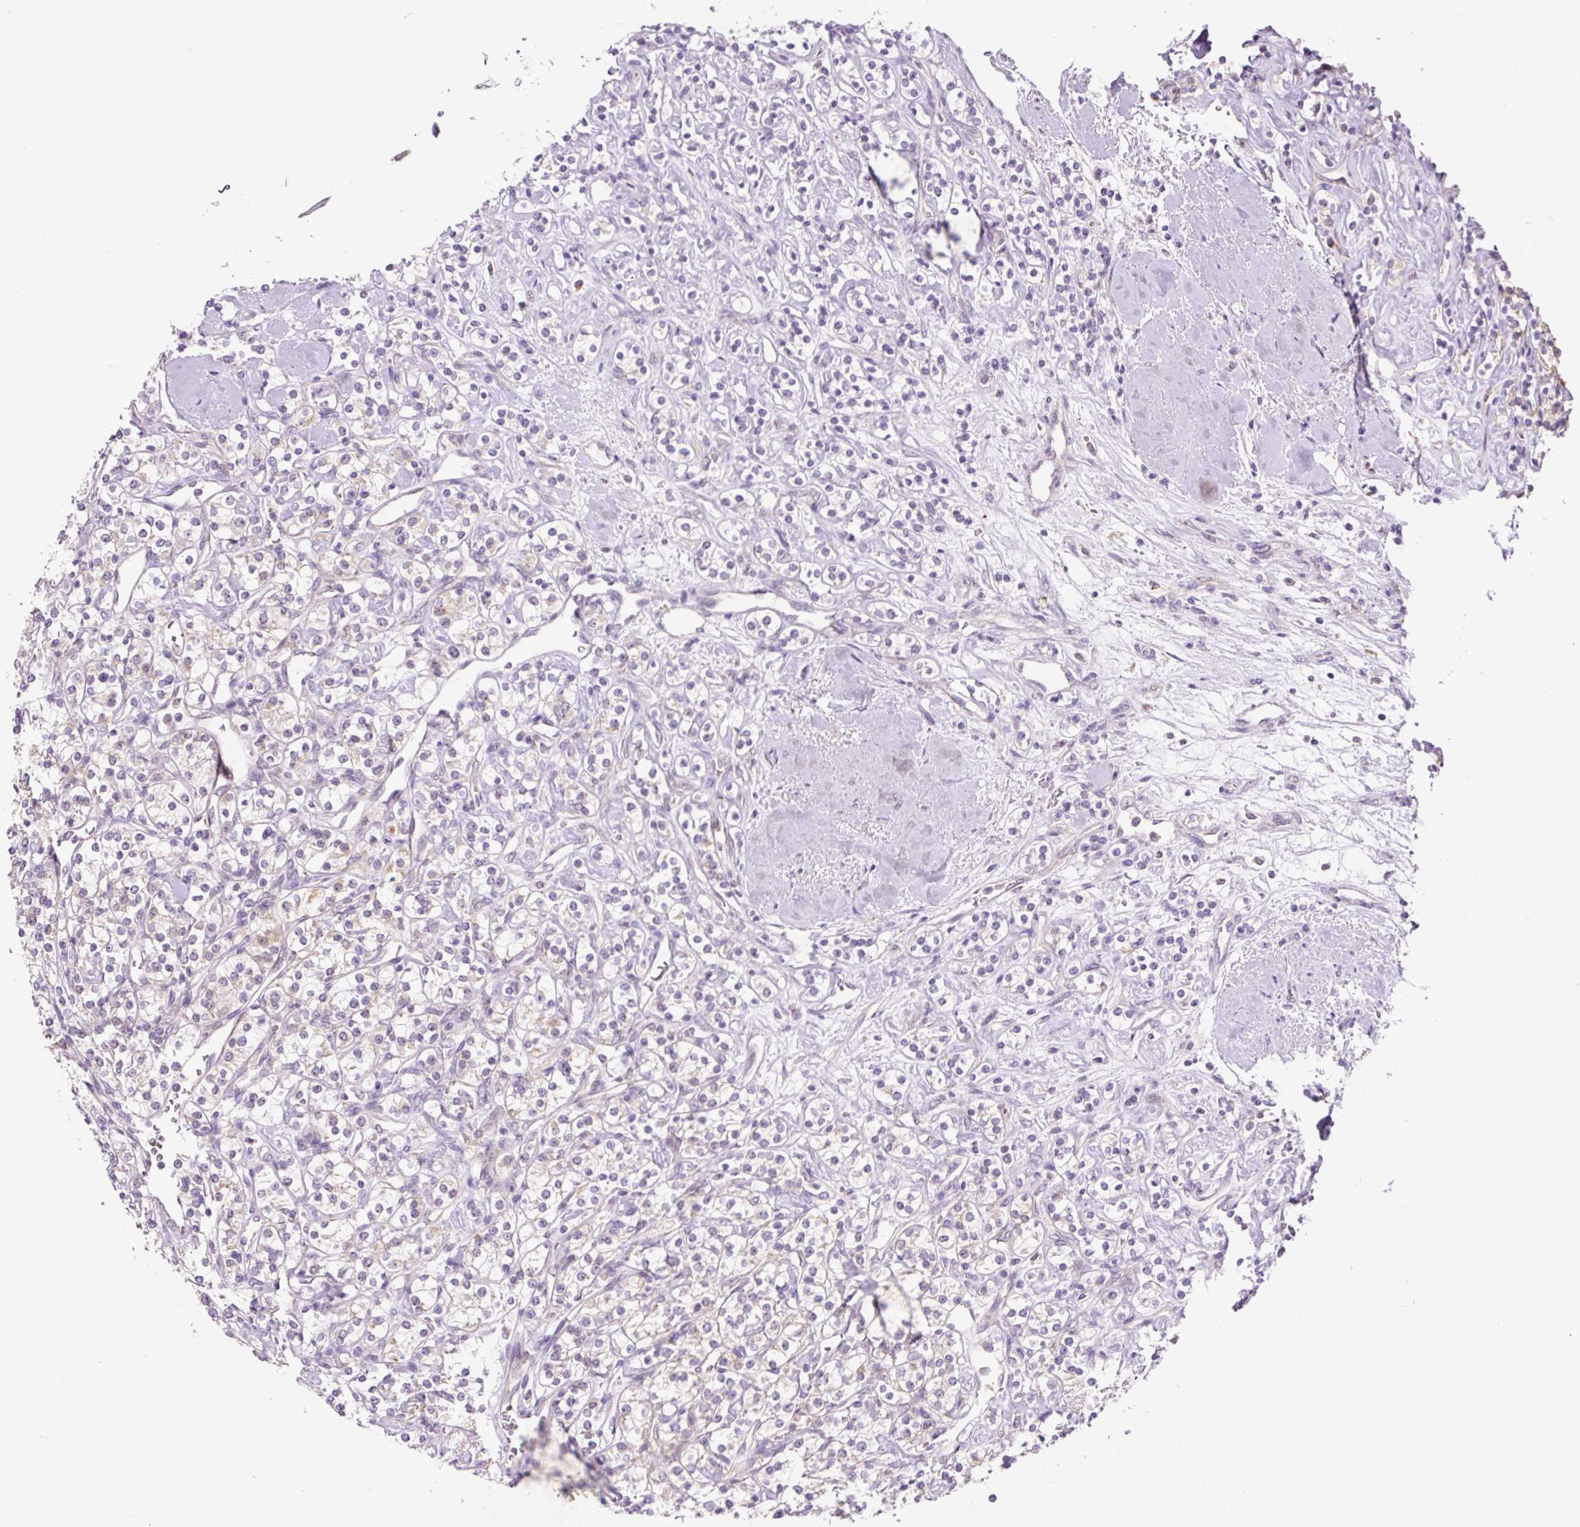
{"staining": {"intensity": "negative", "quantity": "none", "location": "none"}, "tissue": "renal cancer", "cell_type": "Tumor cells", "image_type": "cancer", "snomed": [{"axis": "morphology", "description": "Adenocarcinoma, NOS"}, {"axis": "topography", "description": "Kidney"}], "caption": "Immunohistochemistry of renal cancer (adenocarcinoma) demonstrates no staining in tumor cells.", "gene": "PCK2", "patient": {"sex": "male", "age": 77}}